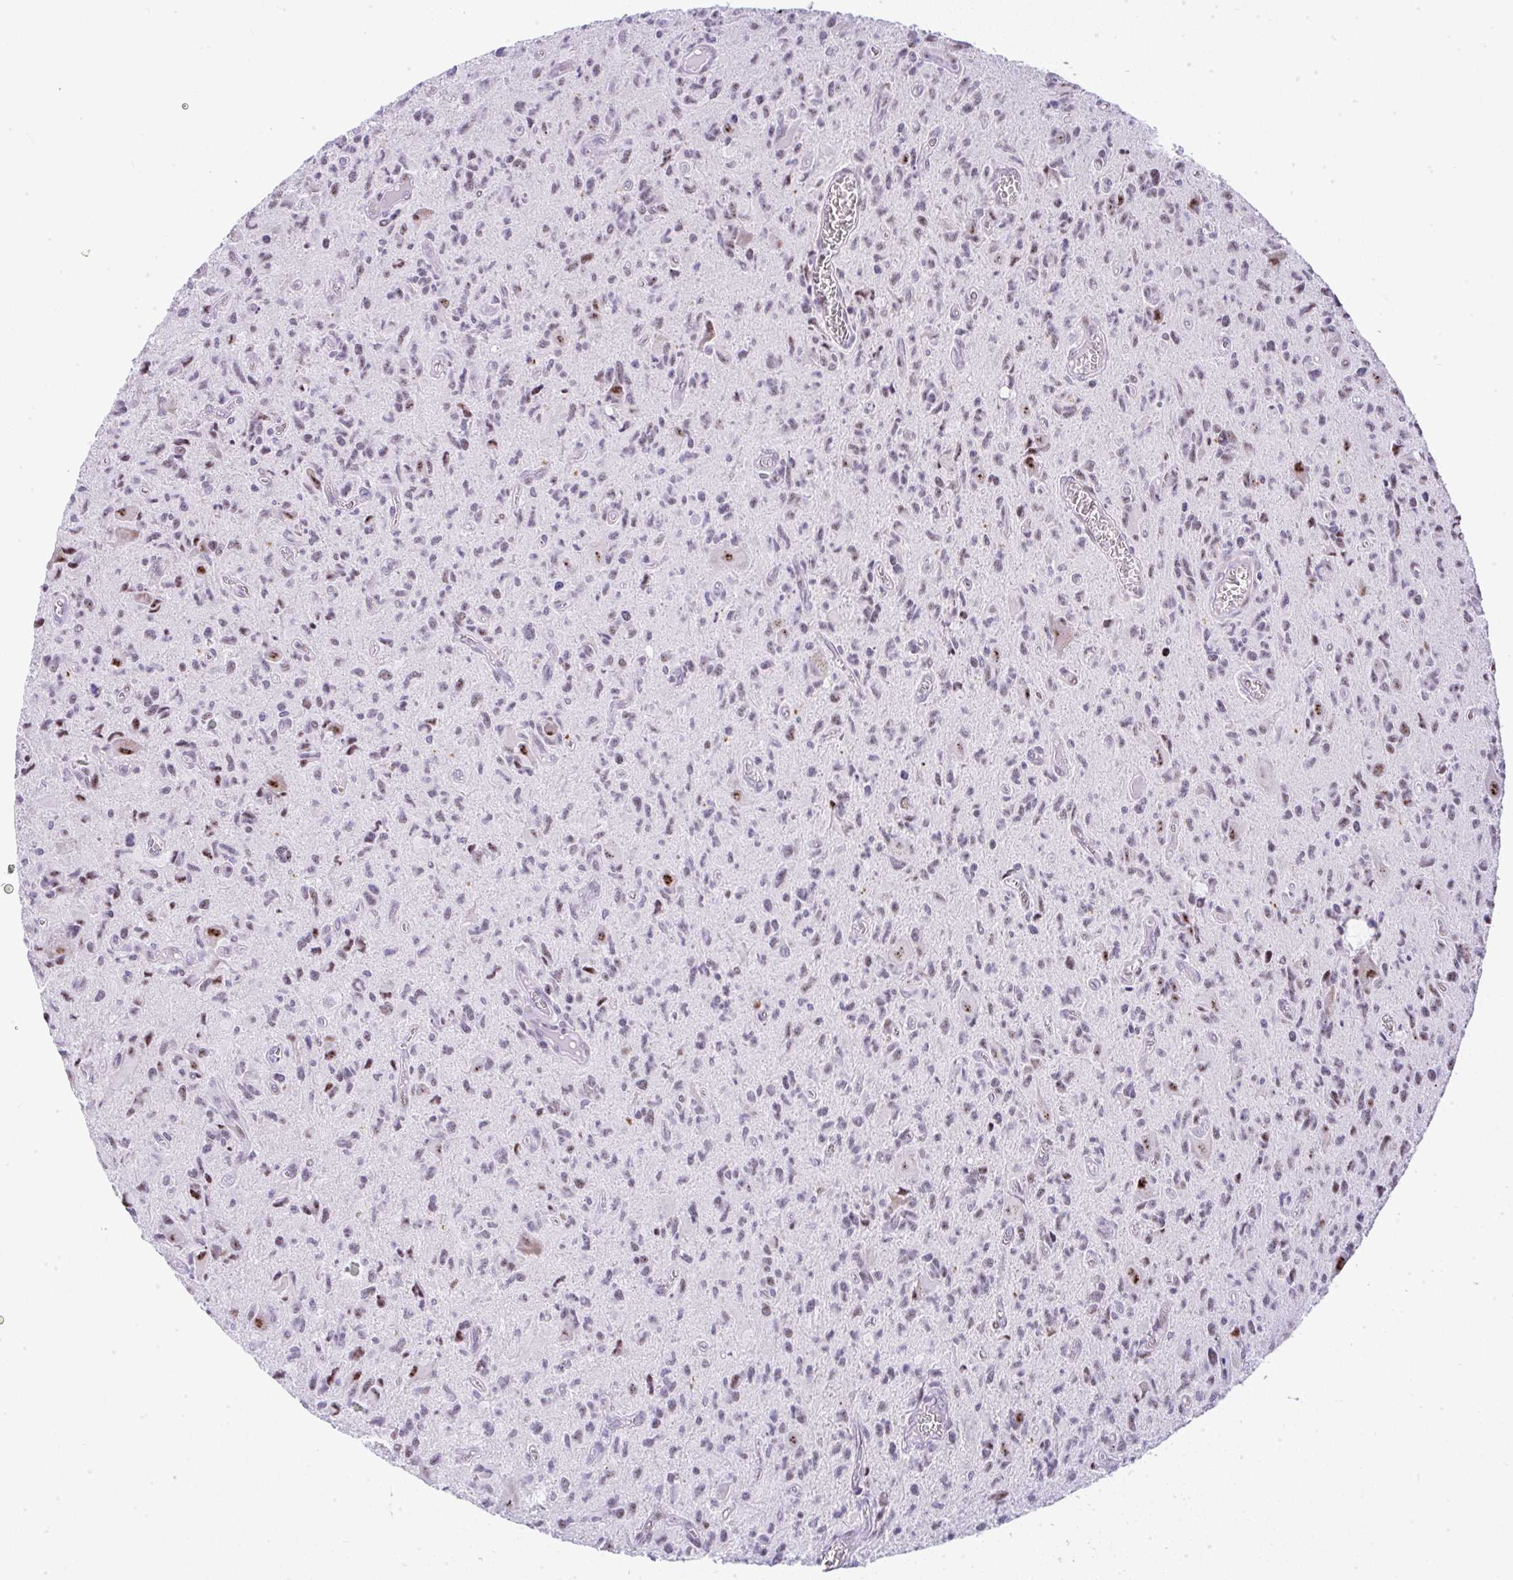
{"staining": {"intensity": "moderate", "quantity": "<25%", "location": "nuclear"}, "tissue": "glioma", "cell_type": "Tumor cells", "image_type": "cancer", "snomed": [{"axis": "morphology", "description": "Glioma, malignant, High grade"}, {"axis": "topography", "description": "Brain"}], "caption": "Moderate nuclear staining is present in about <25% of tumor cells in glioma. (DAB IHC, brown staining for protein, blue staining for nuclei).", "gene": "NR1D2", "patient": {"sex": "male", "age": 76}}